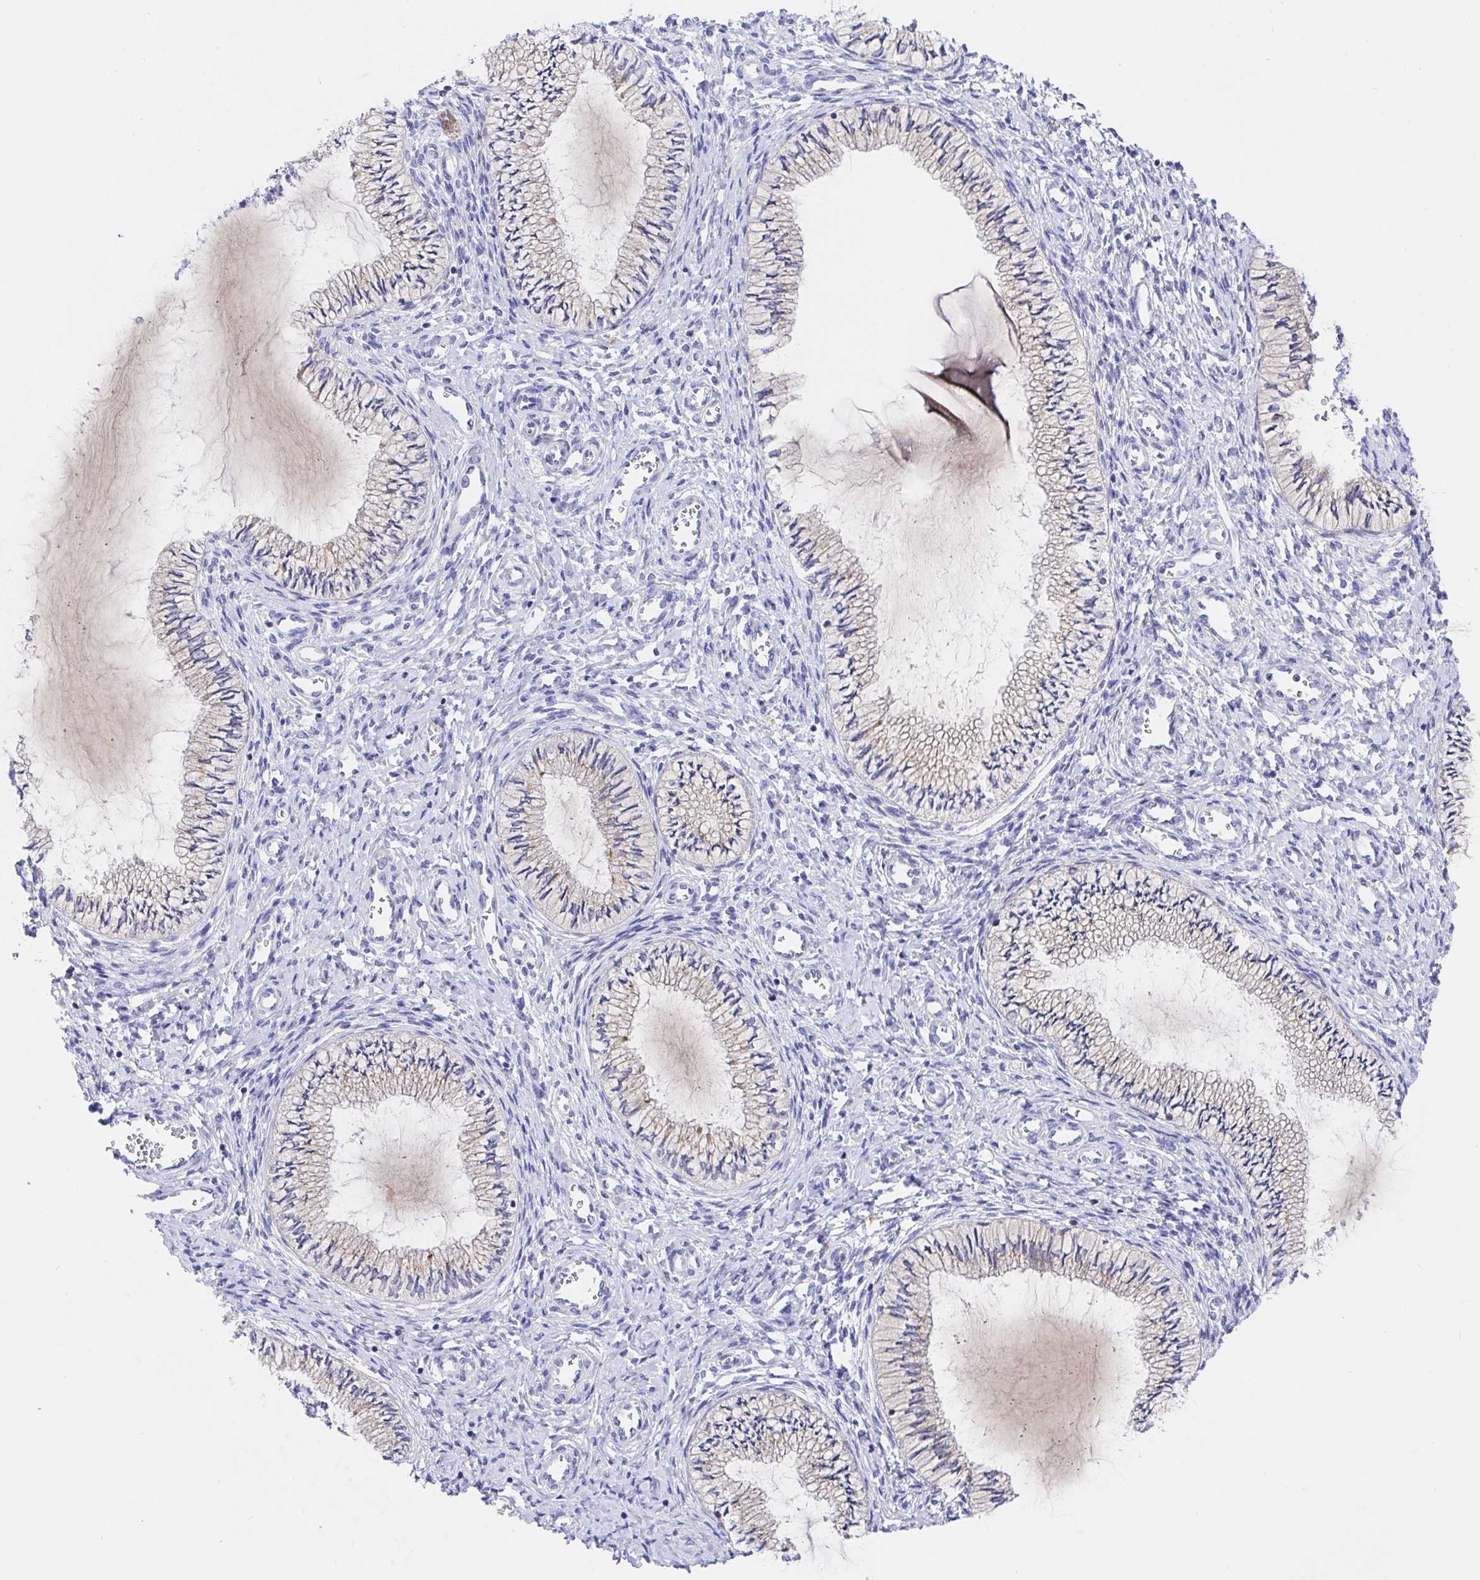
{"staining": {"intensity": "weak", "quantity": "25%-75%", "location": "cytoplasmic/membranous"}, "tissue": "cervix", "cell_type": "Glandular cells", "image_type": "normal", "snomed": [{"axis": "morphology", "description": "Normal tissue, NOS"}, {"axis": "topography", "description": "Cervix"}], "caption": "DAB (3,3'-diaminobenzidine) immunohistochemical staining of unremarkable human cervix displays weak cytoplasmic/membranous protein staining in about 25%-75% of glandular cells. (Stains: DAB in brown, nuclei in blue, Microscopy: brightfield microscopy at high magnification).", "gene": "GOLGA1", "patient": {"sex": "female", "age": 24}}